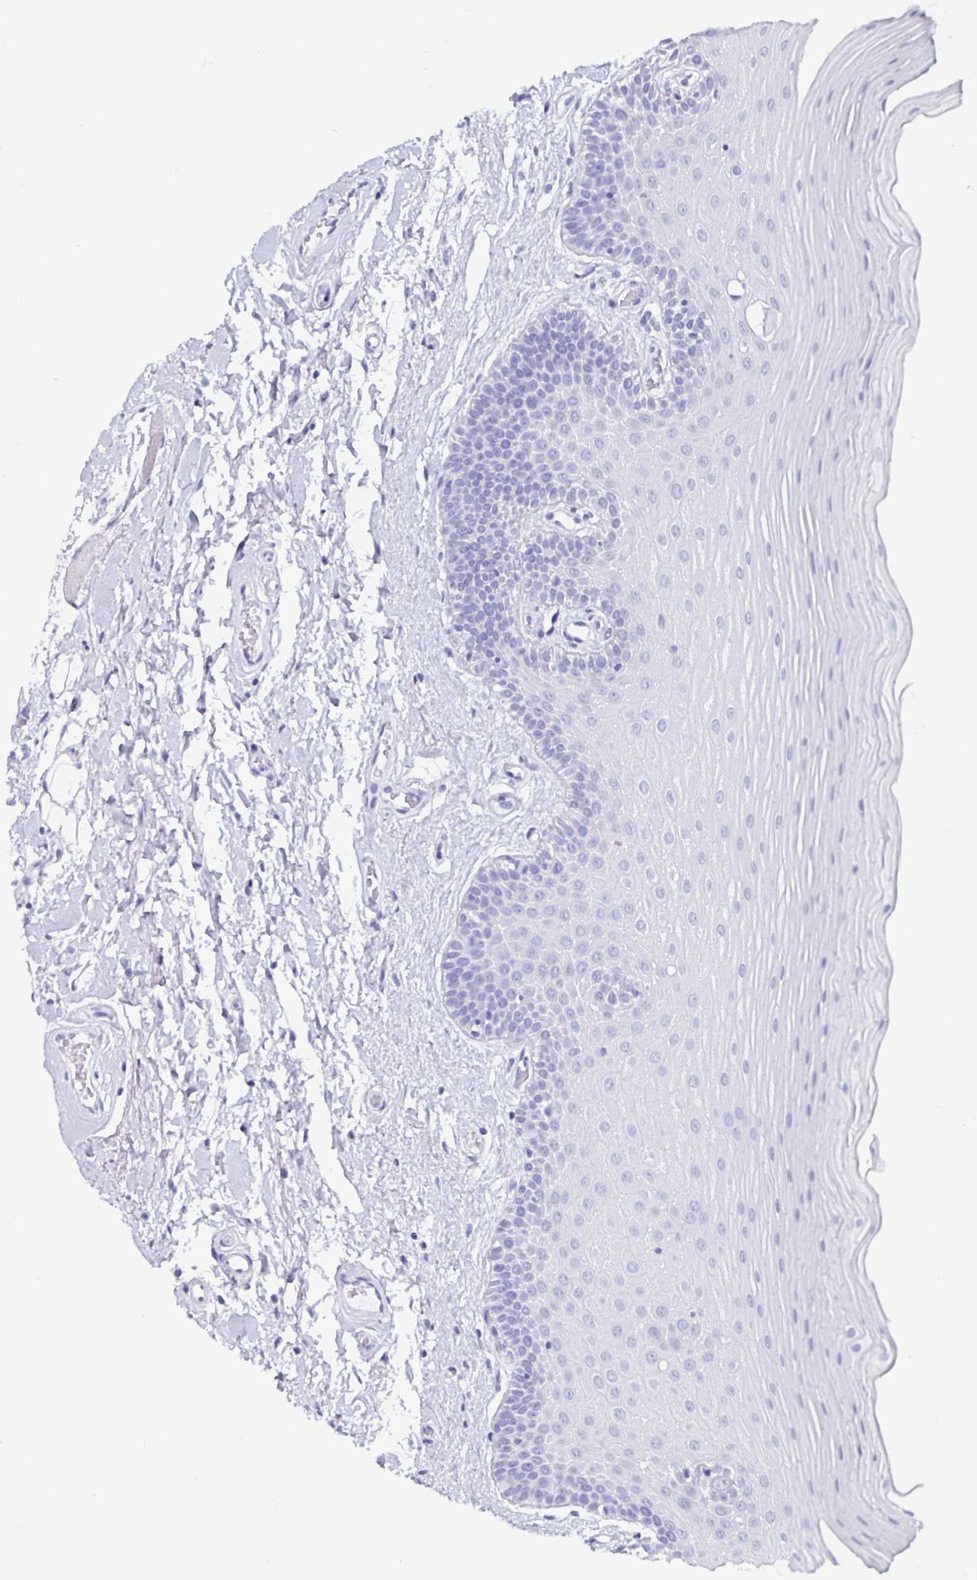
{"staining": {"intensity": "negative", "quantity": "none", "location": "none"}, "tissue": "oral mucosa", "cell_type": "Squamous epithelial cells", "image_type": "normal", "snomed": [{"axis": "morphology", "description": "Normal tissue, NOS"}, {"axis": "morphology", "description": "Squamous cell carcinoma, NOS"}, {"axis": "topography", "description": "Oral tissue"}, {"axis": "topography", "description": "Tounge, NOS"}, {"axis": "topography", "description": "Head-Neck"}], "caption": "IHC of benign oral mucosa shows no positivity in squamous epithelial cells.", "gene": "C19orf73", "patient": {"sex": "male", "age": 62}}